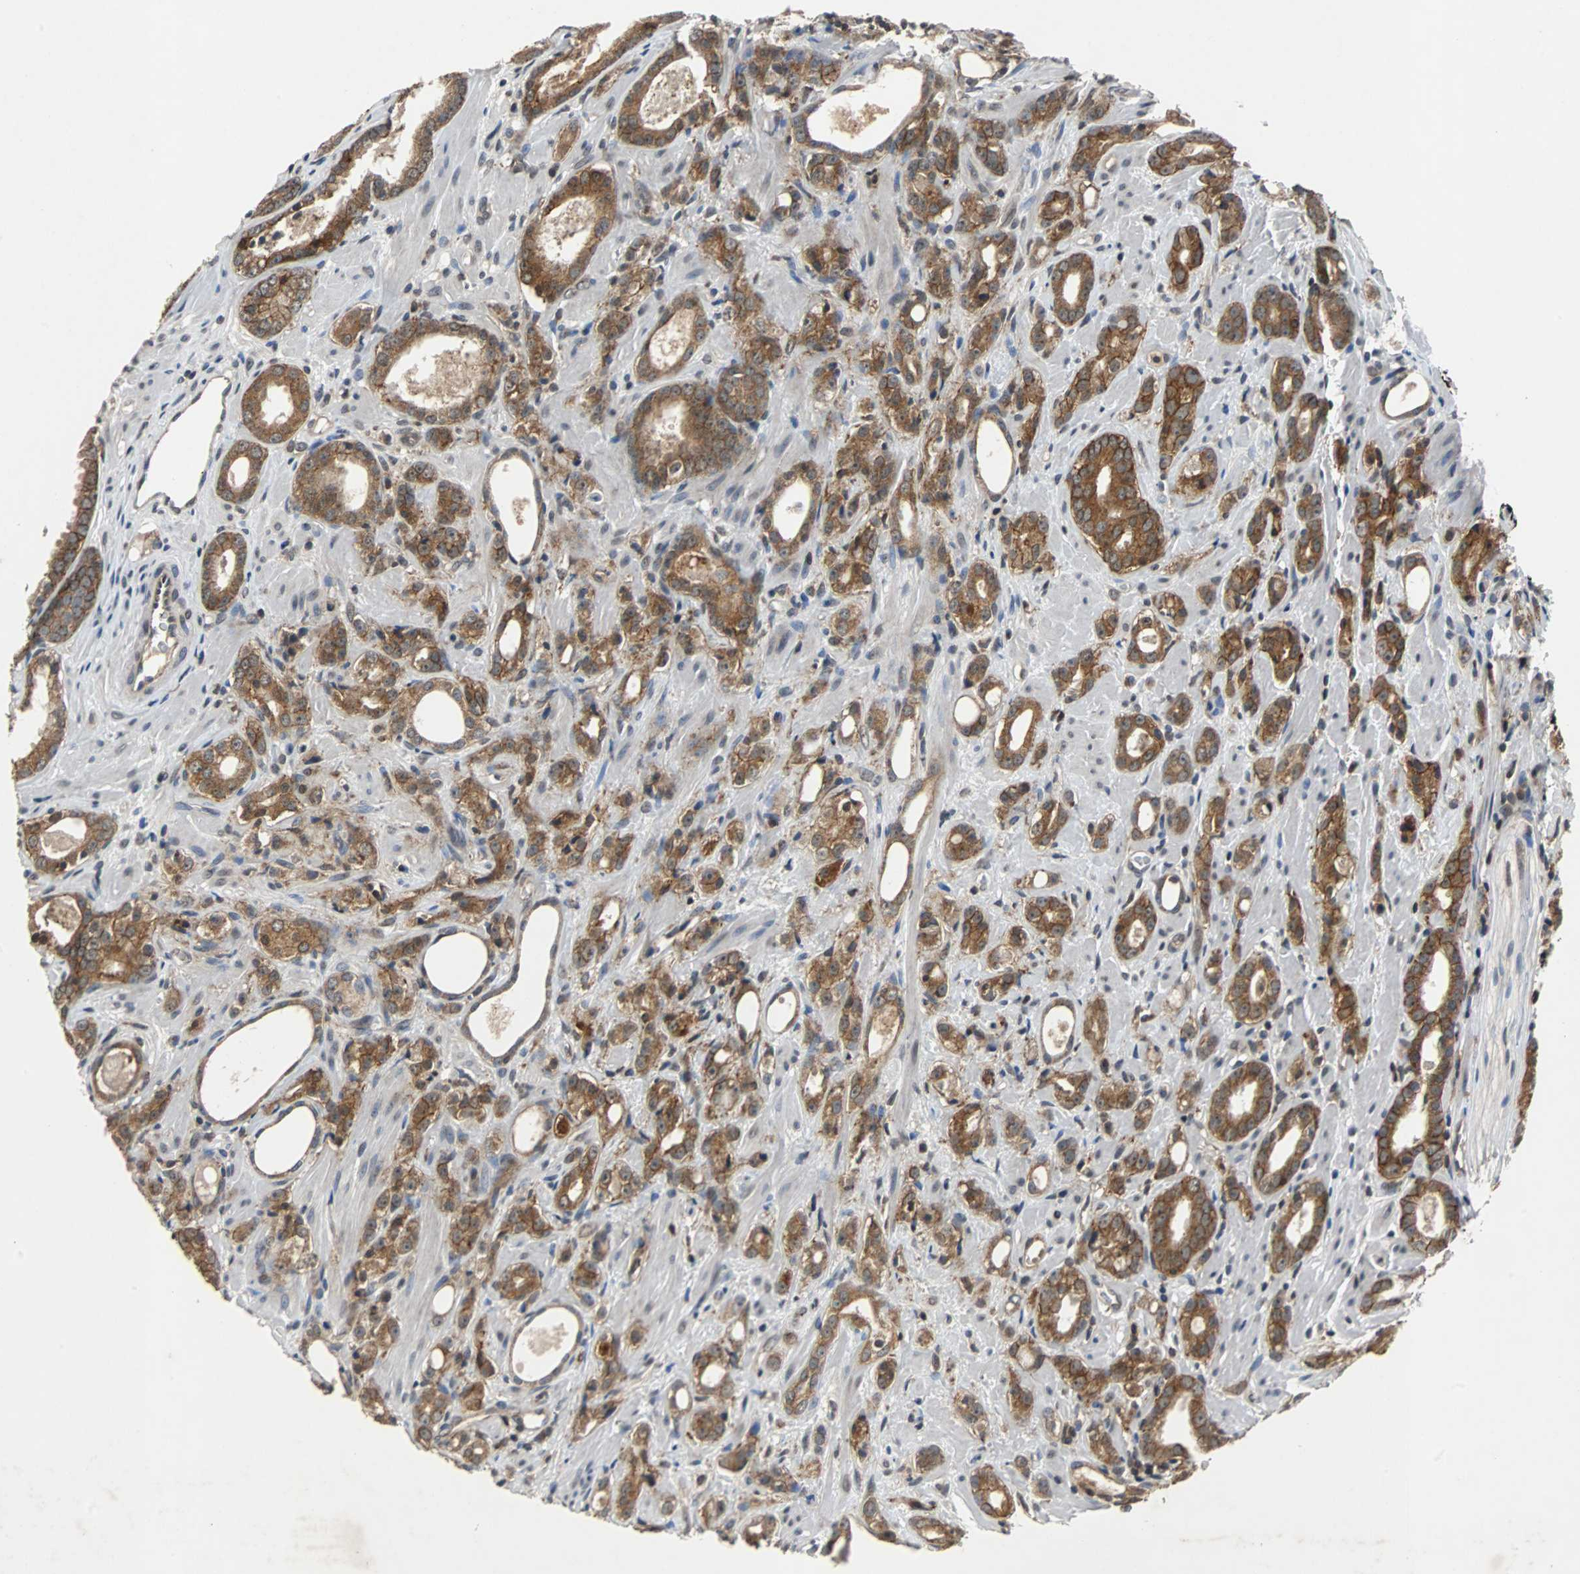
{"staining": {"intensity": "moderate", "quantity": ">75%", "location": "cytoplasmic/membranous"}, "tissue": "prostate cancer", "cell_type": "Tumor cells", "image_type": "cancer", "snomed": [{"axis": "morphology", "description": "Adenocarcinoma, Low grade"}, {"axis": "topography", "description": "Prostate"}], "caption": "Protein staining exhibits moderate cytoplasmic/membranous staining in about >75% of tumor cells in prostate adenocarcinoma (low-grade).", "gene": "LSR", "patient": {"sex": "male", "age": 57}}